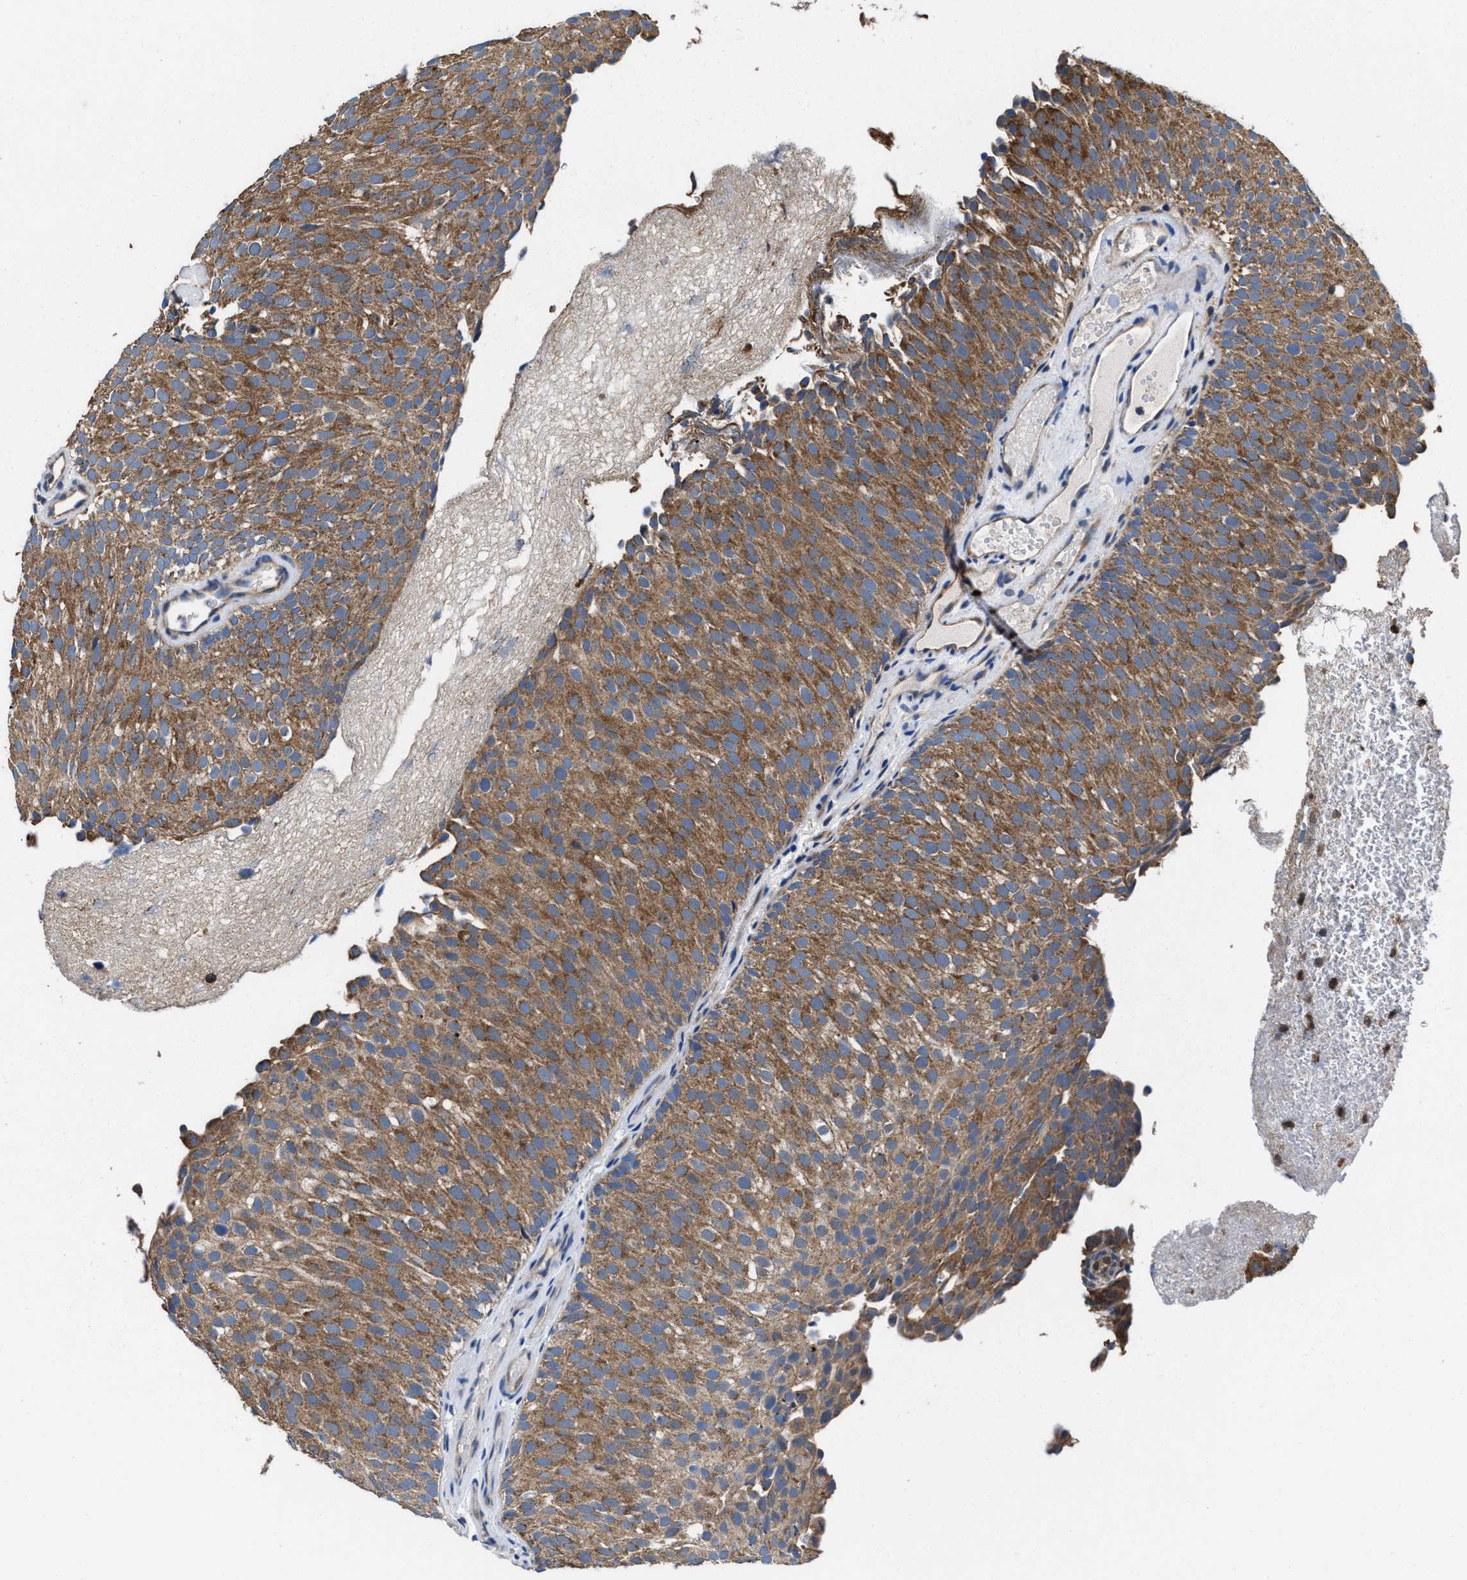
{"staining": {"intensity": "moderate", "quantity": ">75%", "location": "cytoplasmic/membranous"}, "tissue": "urothelial cancer", "cell_type": "Tumor cells", "image_type": "cancer", "snomed": [{"axis": "morphology", "description": "Urothelial carcinoma, Low grade"}, {"axis": "topography", "description": "Urinary bladder"}], "caption": "Immunohistochemistry (IHC) micrograph of neoplastic tissue: human urothelial carcinoma (low-grade) stained using immunohistochemistry demonstrates medium levels of moderate protein expression localized specifically in the cytoplasmic/membranous of tumor cells, appearing as a cytoplasmic/membranous brown color.", "gene": "ACLY", "patient": {"sex": "male", "age": 78}}